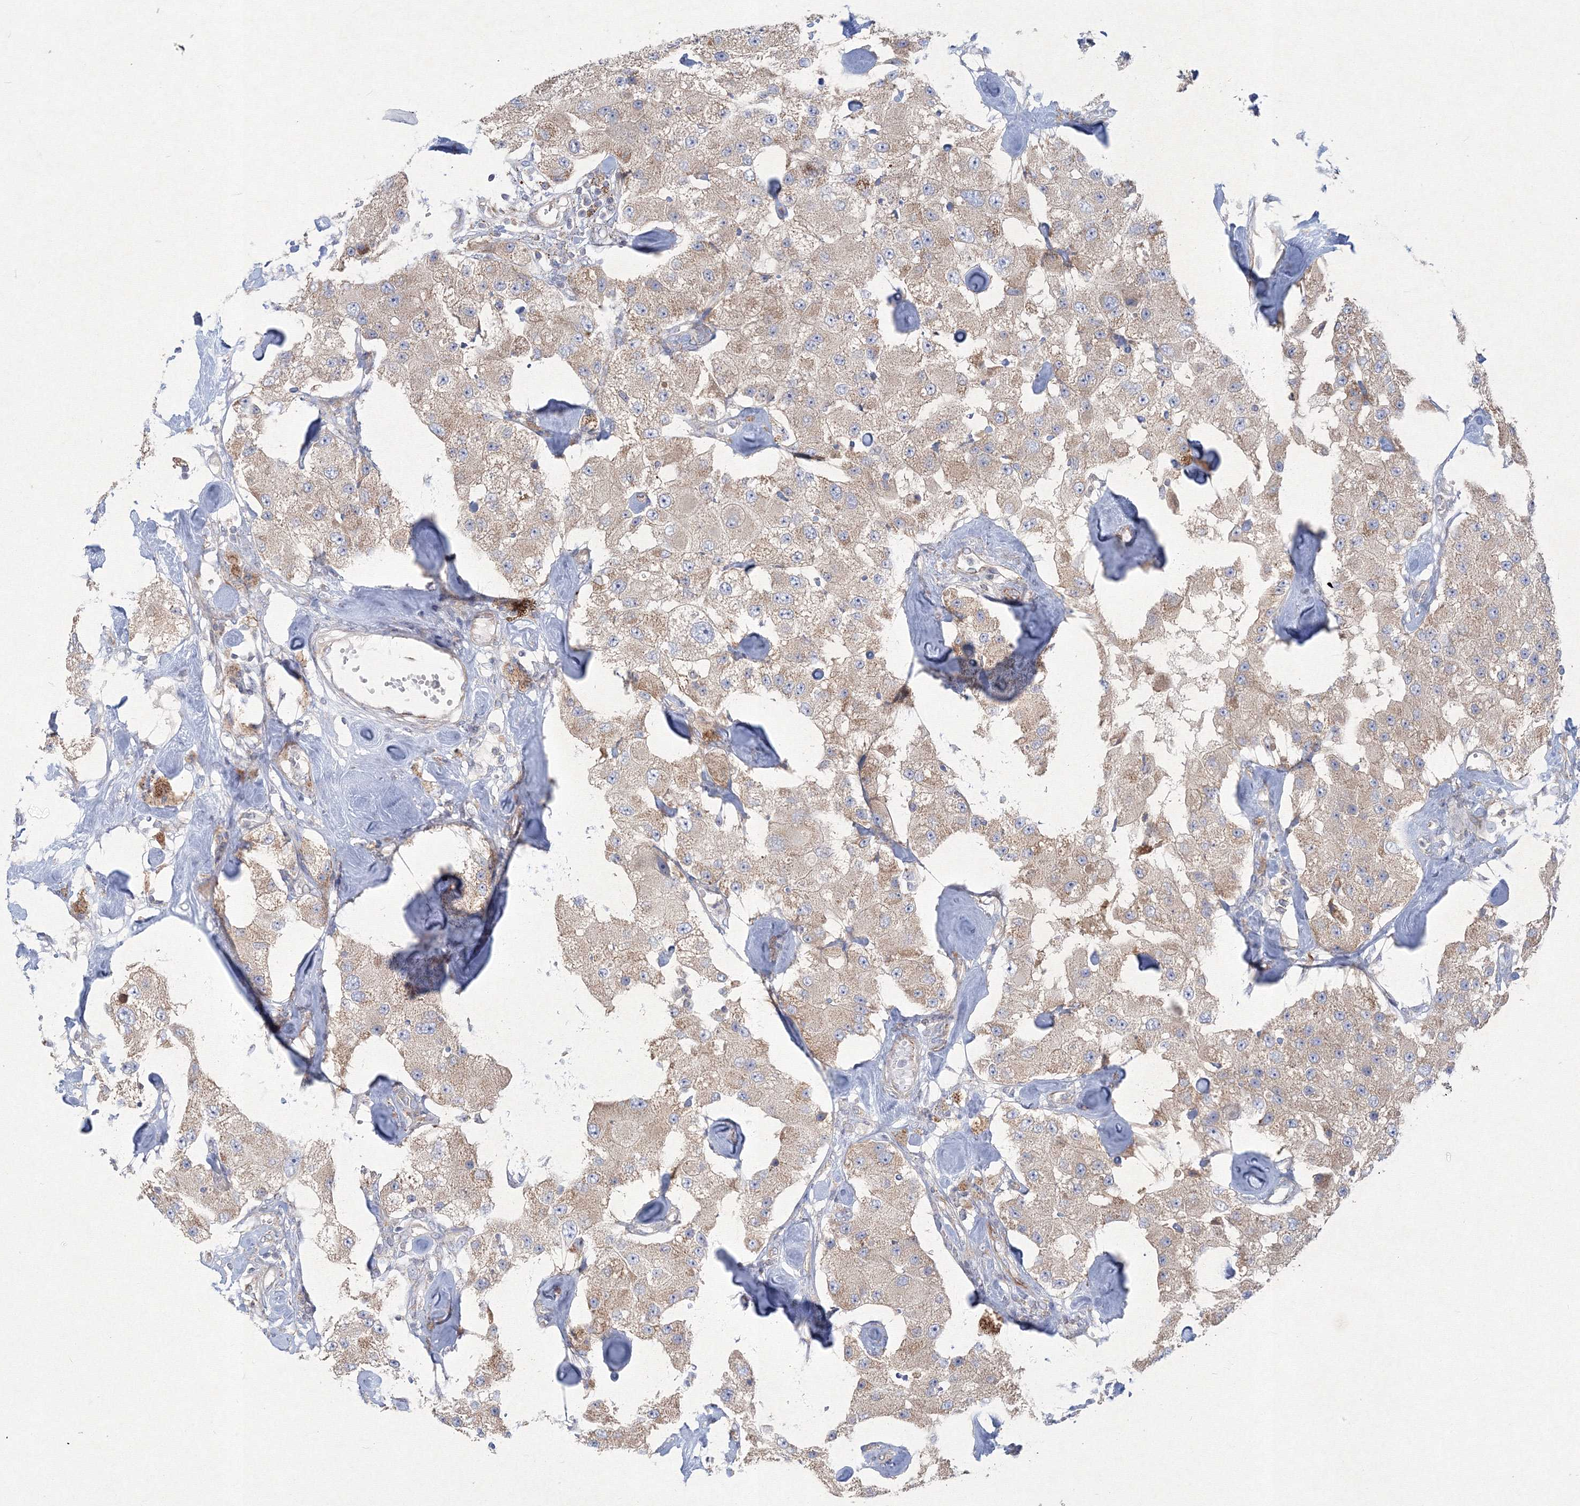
{"staining": {"intensity": "weak", "quantity": "25%-75%", "location": "cytoplasmic/membranous"}, "tissue": "carcinoid", "cell_type": "Tumor cells", "image_type": "cancer", "snomed": [{"axis": "morphology", "description": "Carcinoid, malignant, NOS"}, {"axis": "topography", "description": "Pancreas"}], "caption": "This histopathology image reveals malignant carcinoid stained with IHC to label a protein in brown. The cytoplasmic/membranous of tumor cells show weak positivity for the protein. Nuclei are counter-stained blue.", "gene": "WDR49", "patient": {"sex": "male", "age": 41}}